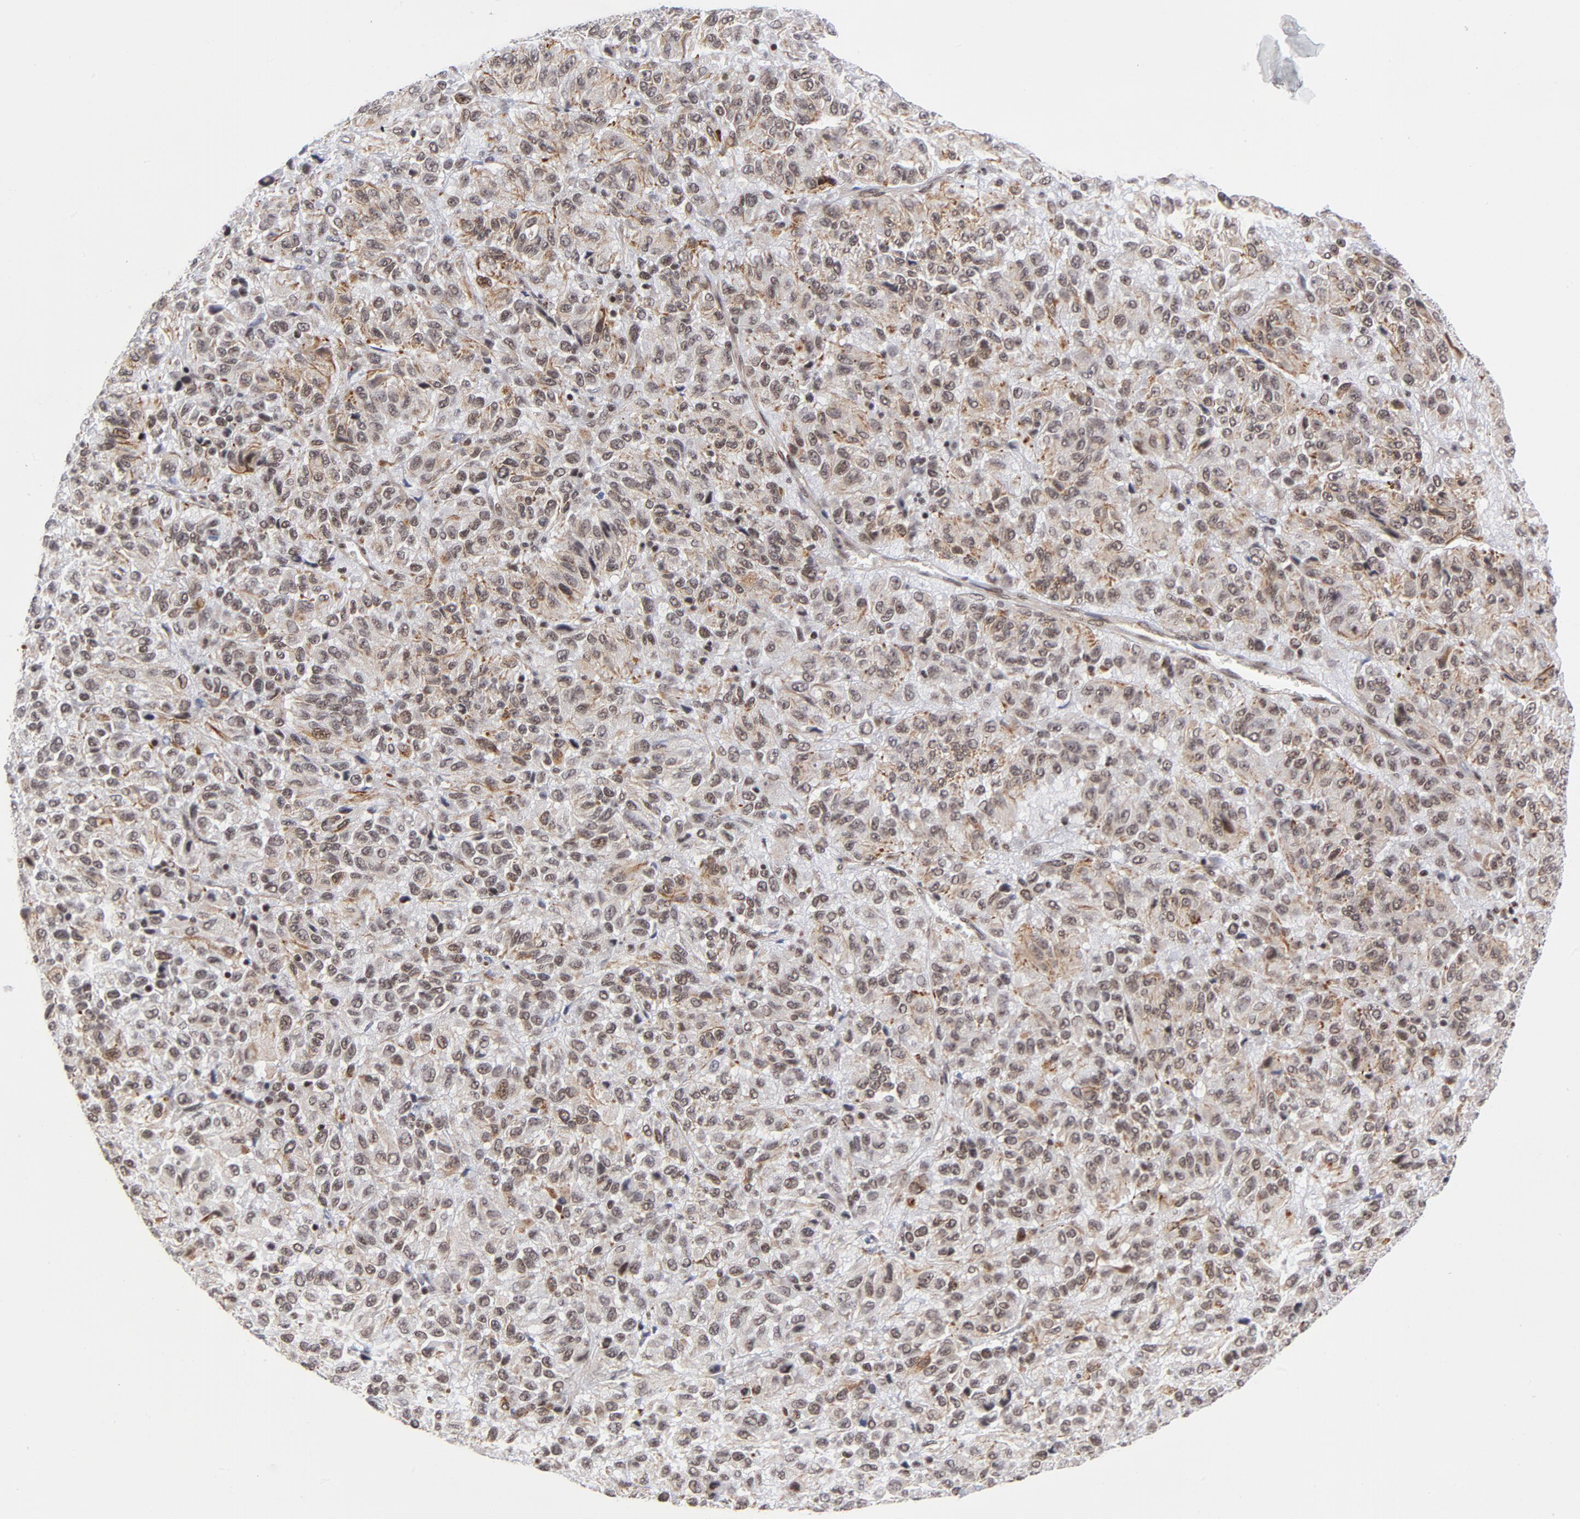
{"staining": {"intensity": "moderate", "quantity": ">75%", "location": "nuclear"}, "tissue": "melanoma", "cell_type": "Tumor cells", "image_type": "cancer", "snomed": [{"axis": "morphology", "description": "Malignant melanoma, Metastatic site"}, {"axis": "topography", "description": "Lung"}], "caption": "Brown immunohistochemical staining in human melanoma demonstrates moderate nuclear positivity in approximately >75% of tumor cells. (DAB IHC with brightfield microscopy, high magnification).", "gene": "CTCF", "patient": {"sex": "male", "age": 64}}